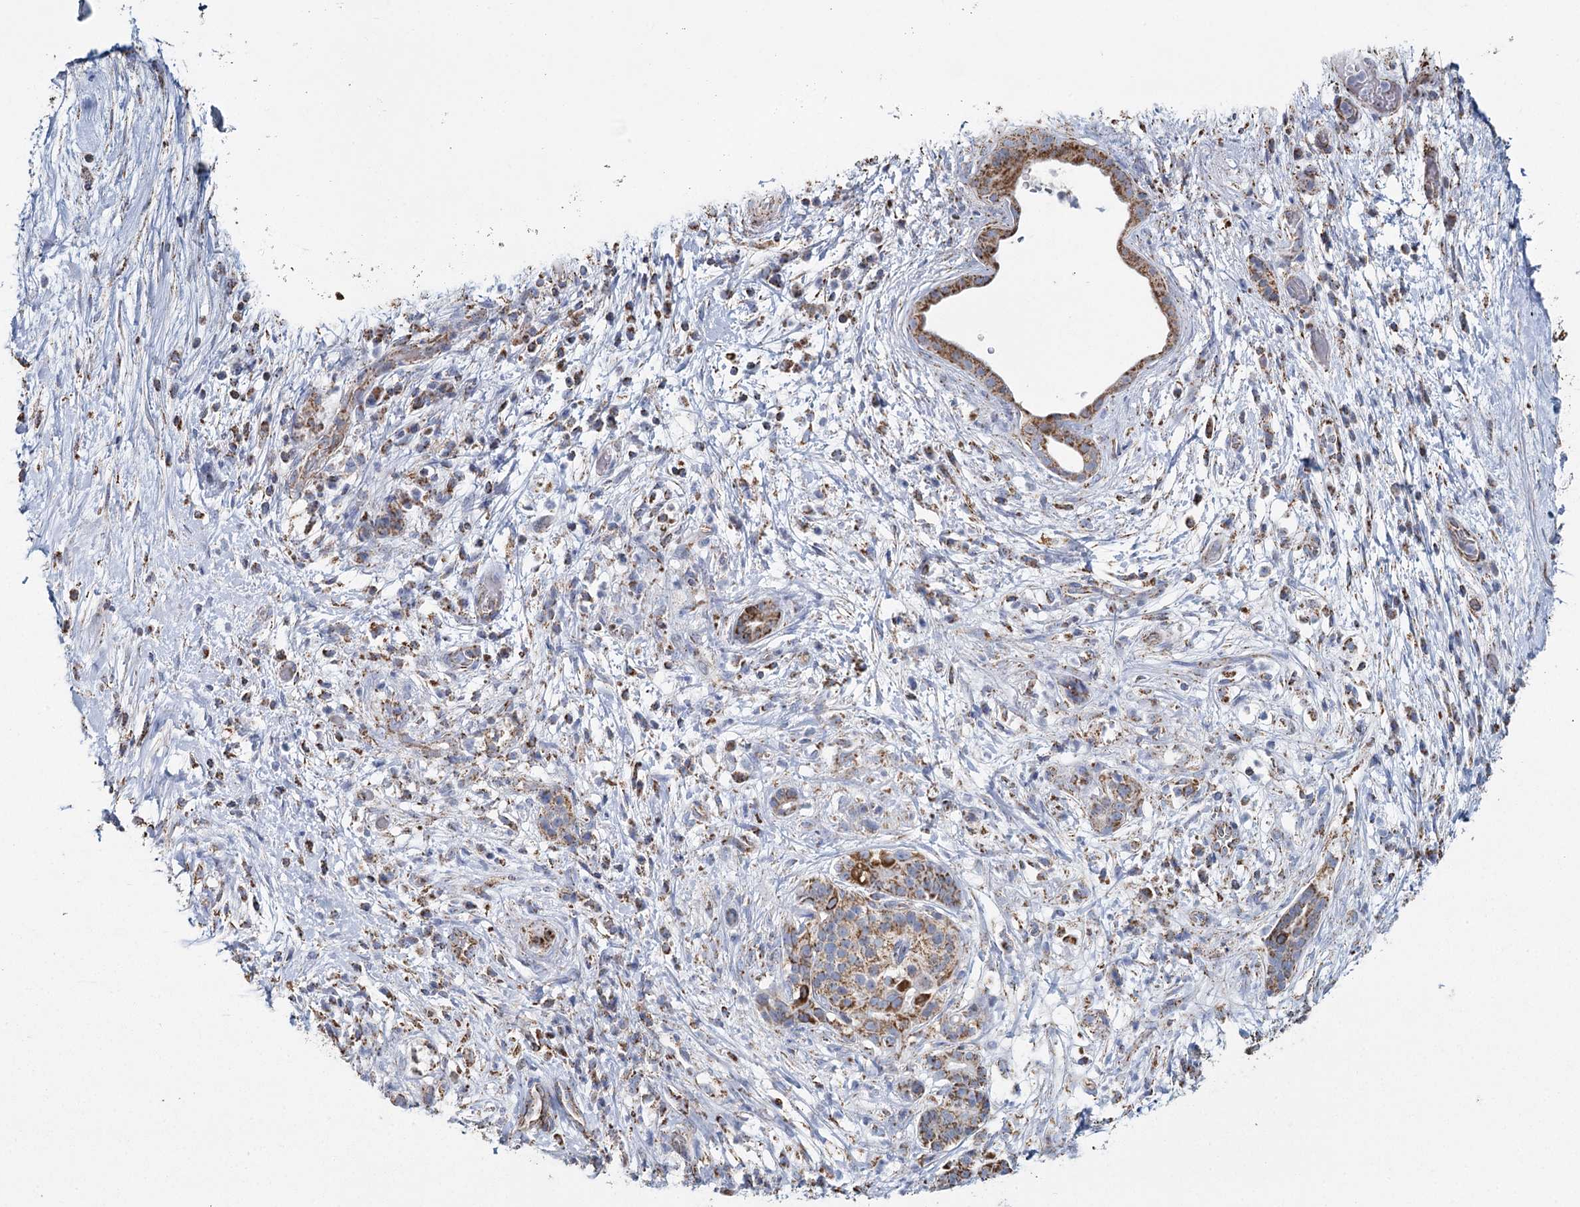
{"staining": {"intensity": "moderate", "quantity": ">75%", "location": "cytoplasmic/membranous"}, "tissue": "pancreatic cancer", "cell_type": "Tumor cells", "image_type": "cancer", "snomed": [{"axis": "morphology", "description": "Adenocarcinoma, NOS"}, {"axis": "topography", "description": "Pancreas"}], "caption": "Brown immunohistochemical staining in human pancreatic adenocarcinoma shows moderate cytoplasmic/membranous positivity in approximately >75% of tumor cells. Using DAB (brown) and hematoxylin (blue) stains, captured at high magnification using brightfield microscopy.", "gene": "MRPL44", "patient": {"sex": "female", "age": 73}}